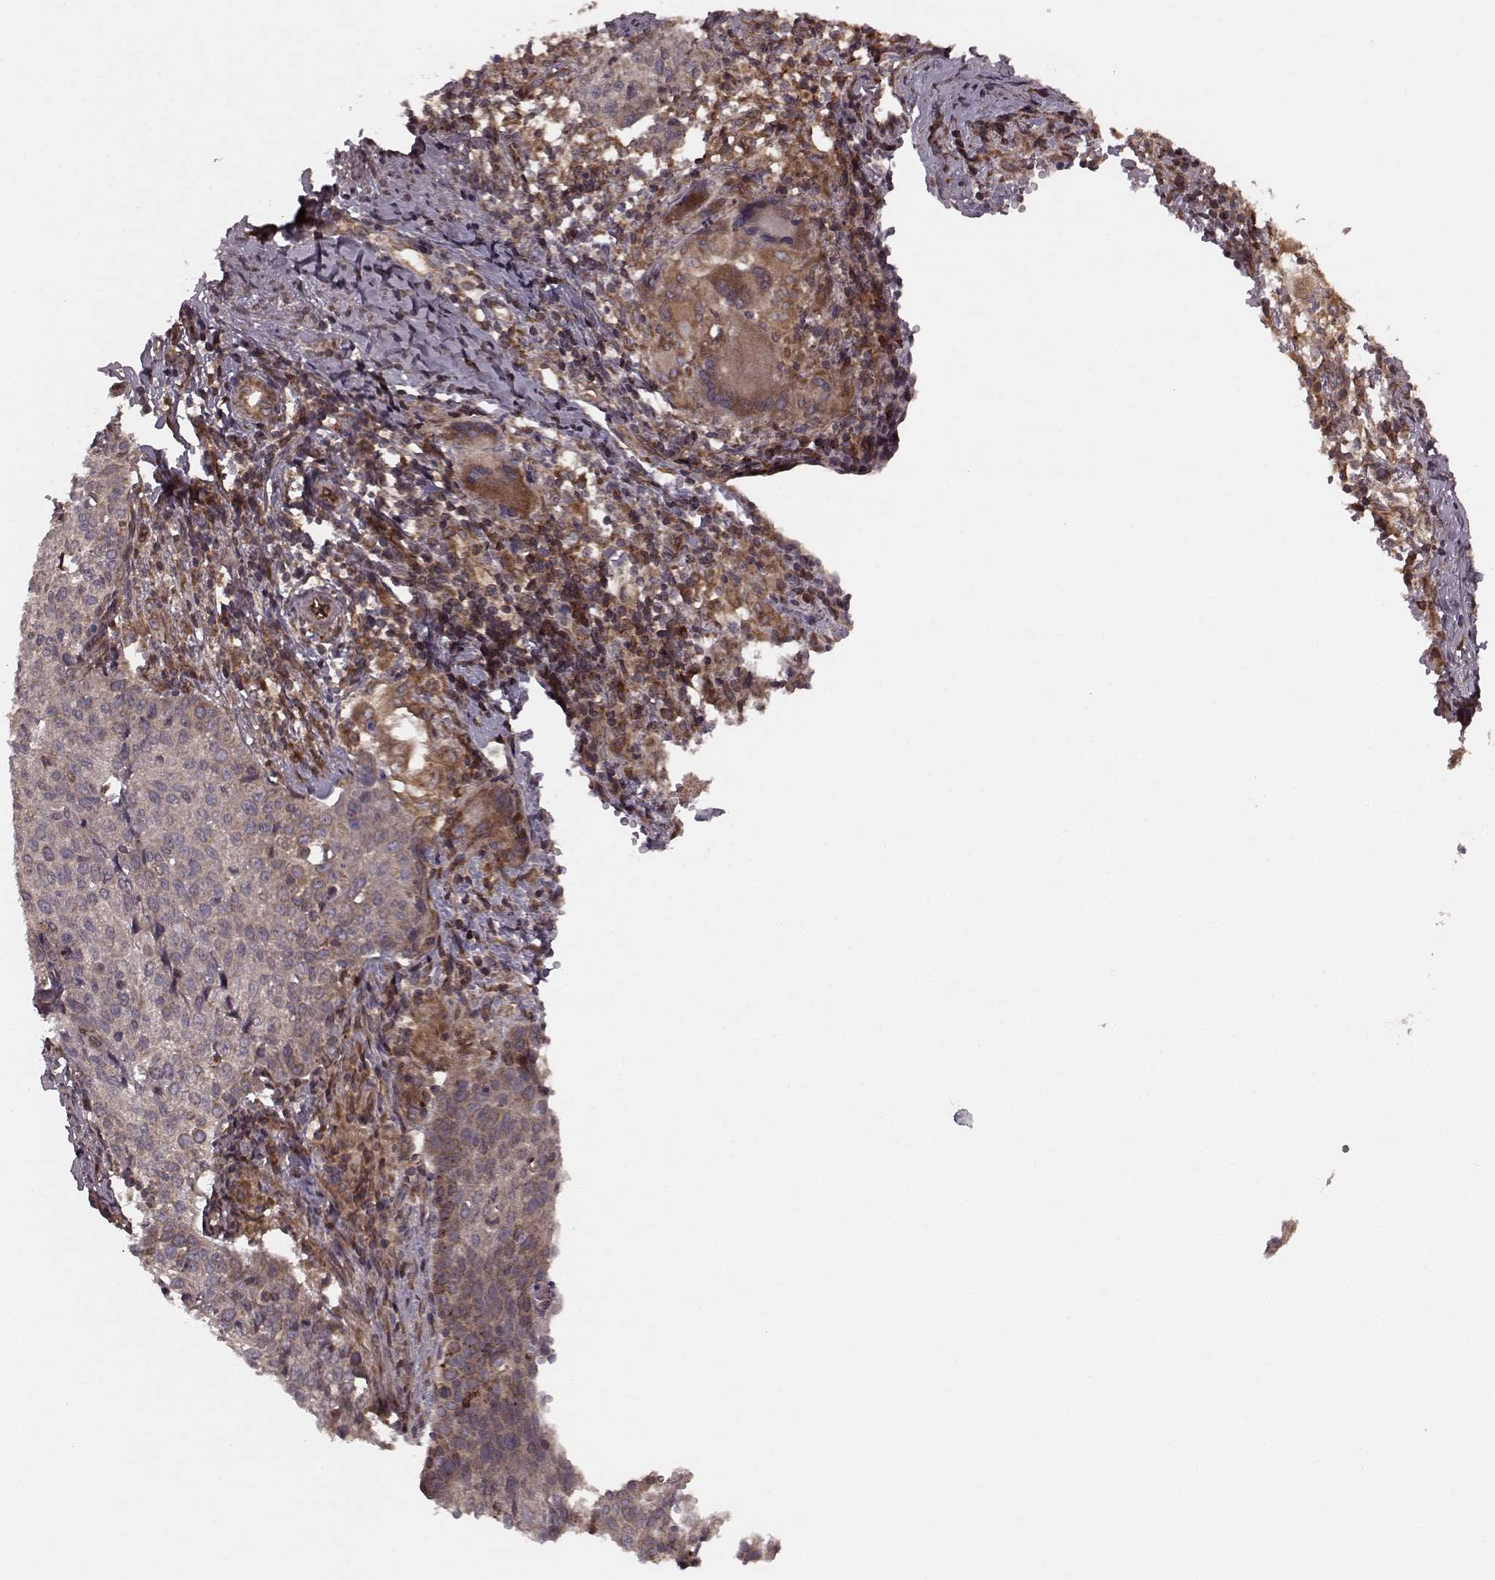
{"staining": {"intensity": "weak", "quantity": ">75%", "location": "cytoplasmic/membranous"}, "tissue": "cervical cancer", "cell_type": "Tumor cells", "image_type": "cancer", "snomed": [{"axis": "morphology", "description": "Squamous cell carcinoma, NOS"}, {"axis": "topography", "description": "Cervix"}], "caption": "Tumor cells exhibit weak cytoplasmic/membranous expression in approximately >75% of cells in cervical cancer.", "gene": "AGPAT1", "patient": {"sex": "female", "age": 38}}